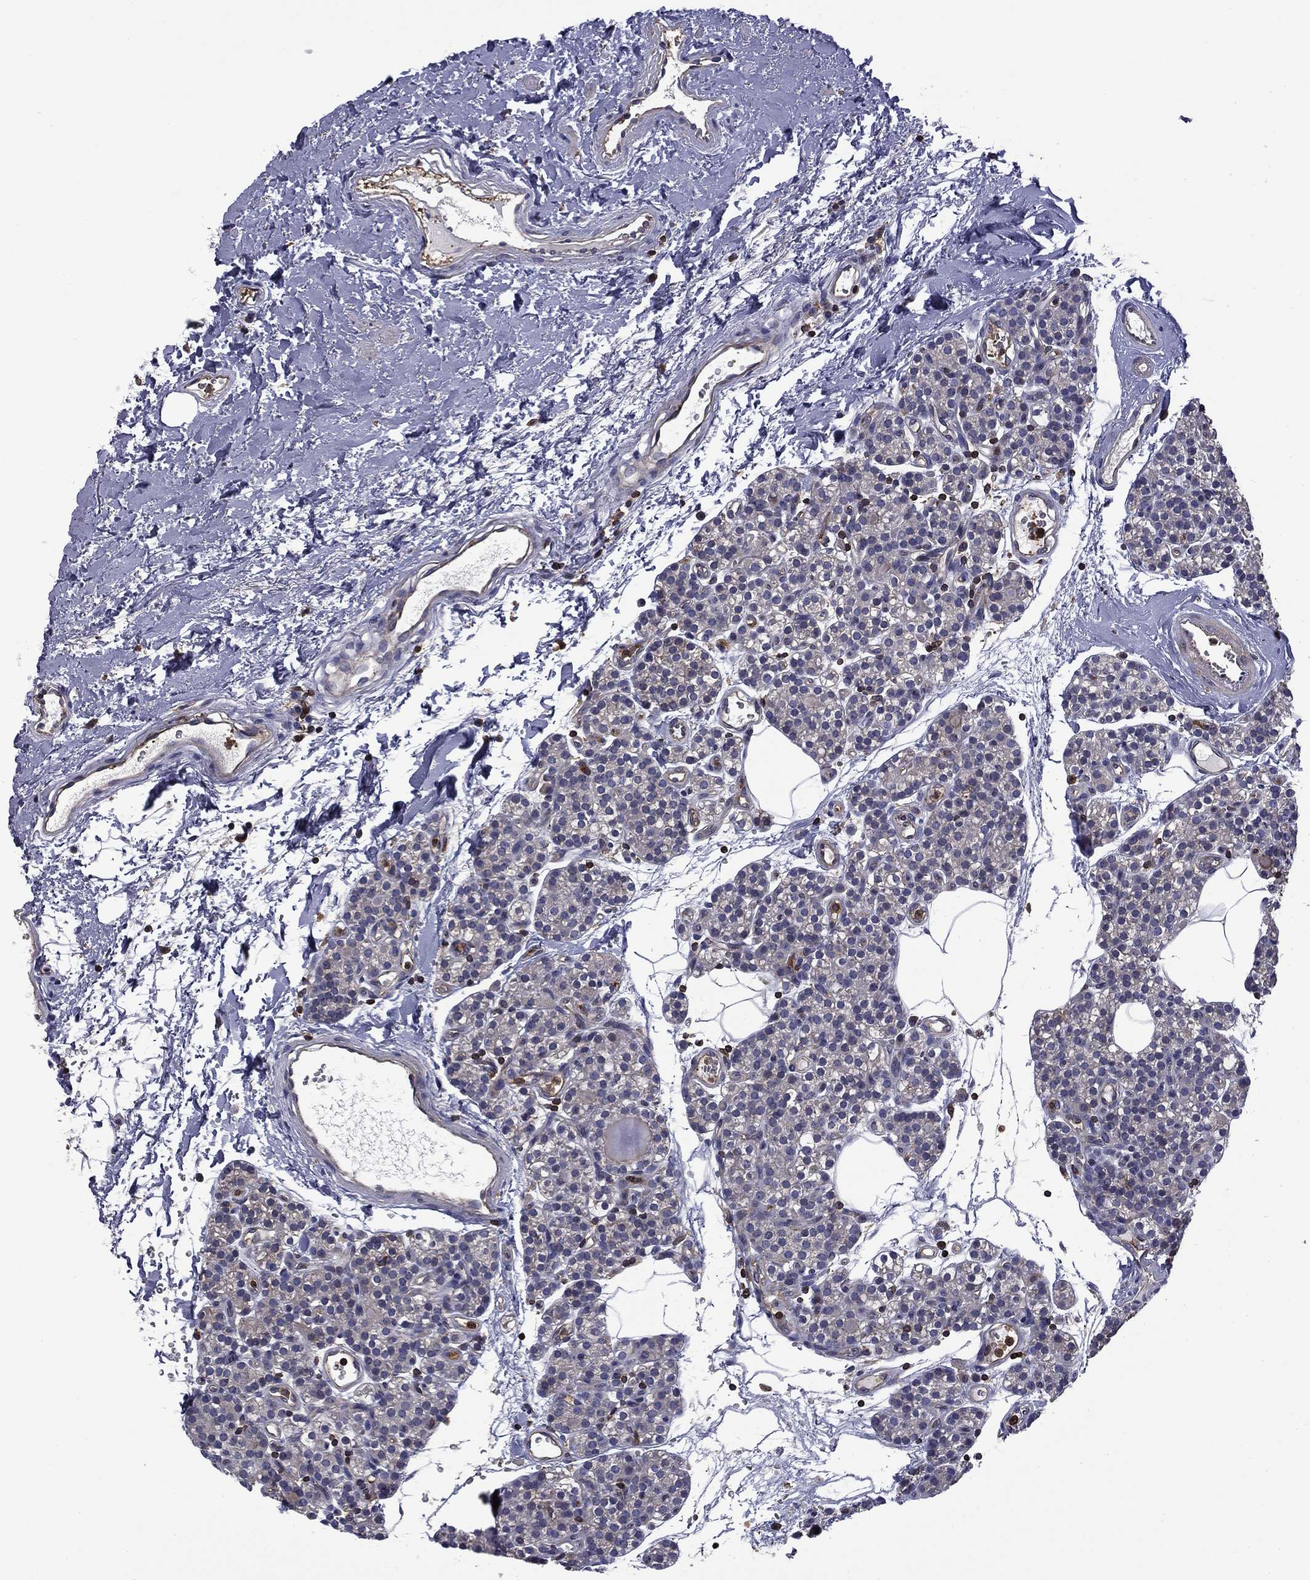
{"staining": {"intensity": "negative", "quantity": "none", "location": "none"}, "tissue": "parathyroid gland", "cell_type": "Glandular cells", "image_type": "normal", "snomed": [{"axis": "morphology", "description": "Normal tissue, NOS"}, {"axis": "topography", "description": "Parathyroid gland"}], "caption": "High magnification brightfield microscopy of benign parathyroid gland stained with DAB (3,3'-diaminobenzidine) (brown) and counterstained with hematoxylin (blue): glandular cells show no significant staining. (DAB immunohistochemistry with hematoxylin counter stain).", "gene": "ARHGAP45", "patient": {"sex": "female", "age": 67}}